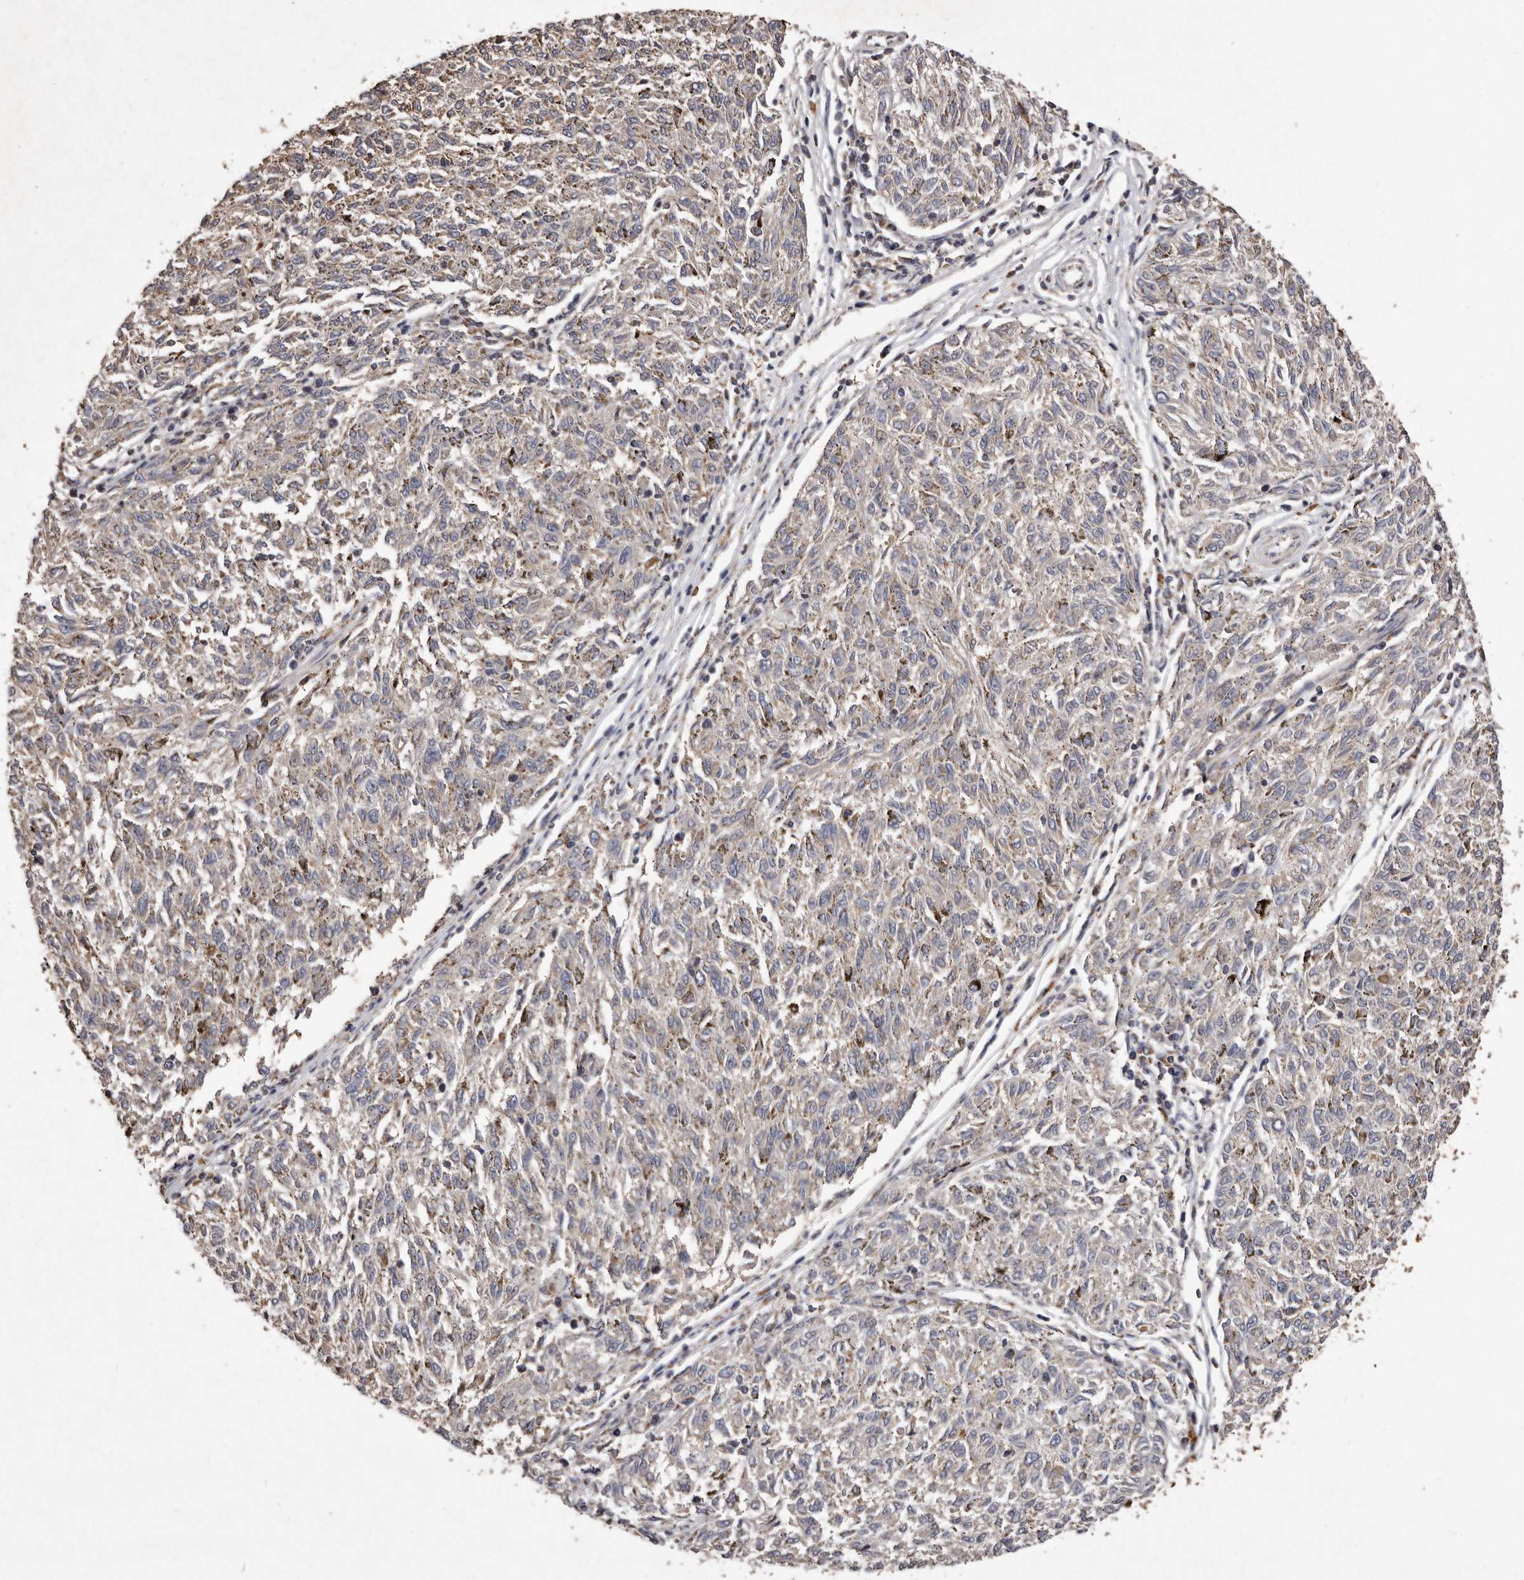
{"staining": {"intensity": "negative", "quantity": "none", "location": "none"}, "tissue": "melanoma", "cell_type": "Tumor cells", "image_type": "cancer", "snomed": [{"axis": "morphology", "description": "Malignant melanoma, NOS"}, {"axis": "topography", "description": "Skin"}], "caption": "Photomicrograph shows no significant protein staining in tumor cells of melanoma.", "gene": "CXCL14", "patient": {"sex": "female", "age": 72}}